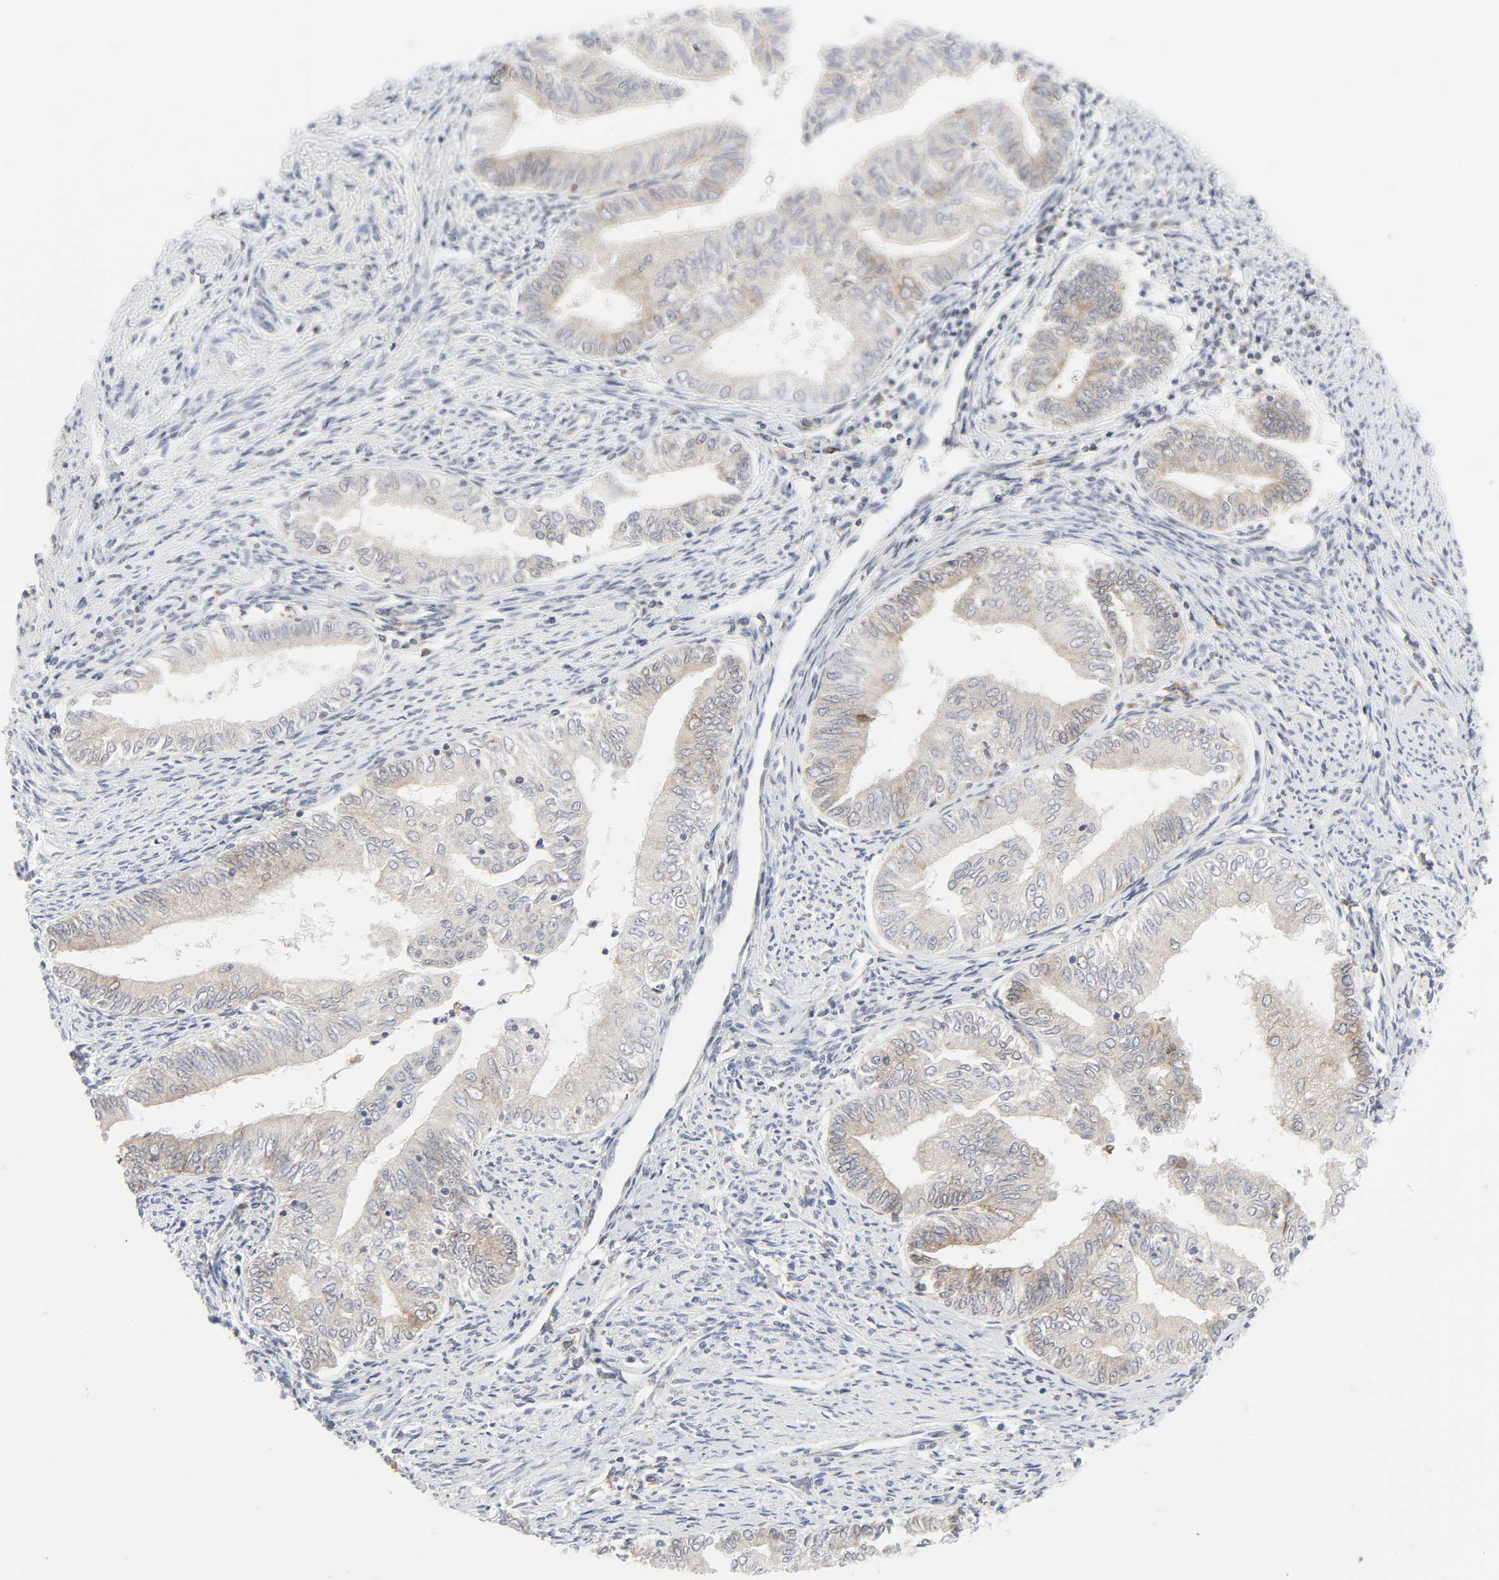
{"staining": {"intensity": "weak", "quantity": "25%-75%", "location": "cytoplasmic/membranous"}, "tissue": "endometrial cancer", "cell_type": "Tumor cells", "image_type": "cancer", "snomed": [{"axis": "morphology", "description": "Adenocarcinoma, NOS"}, {"axis": "topography", "description": "Endometrium"}], "caption": "High-magnification brightfield microscopy of endometrial adenocarcinoma stained with DAB (3,3'-diaminobenzidine) (brown) and counterstained with hematoxylin (blue). tumor cells exhibit weak cytoplasmic/membranous positivity is seen in approximately25%-75% of cells.", "gene": "LRP6", "patient": {"sex": "female", "age": 66}}